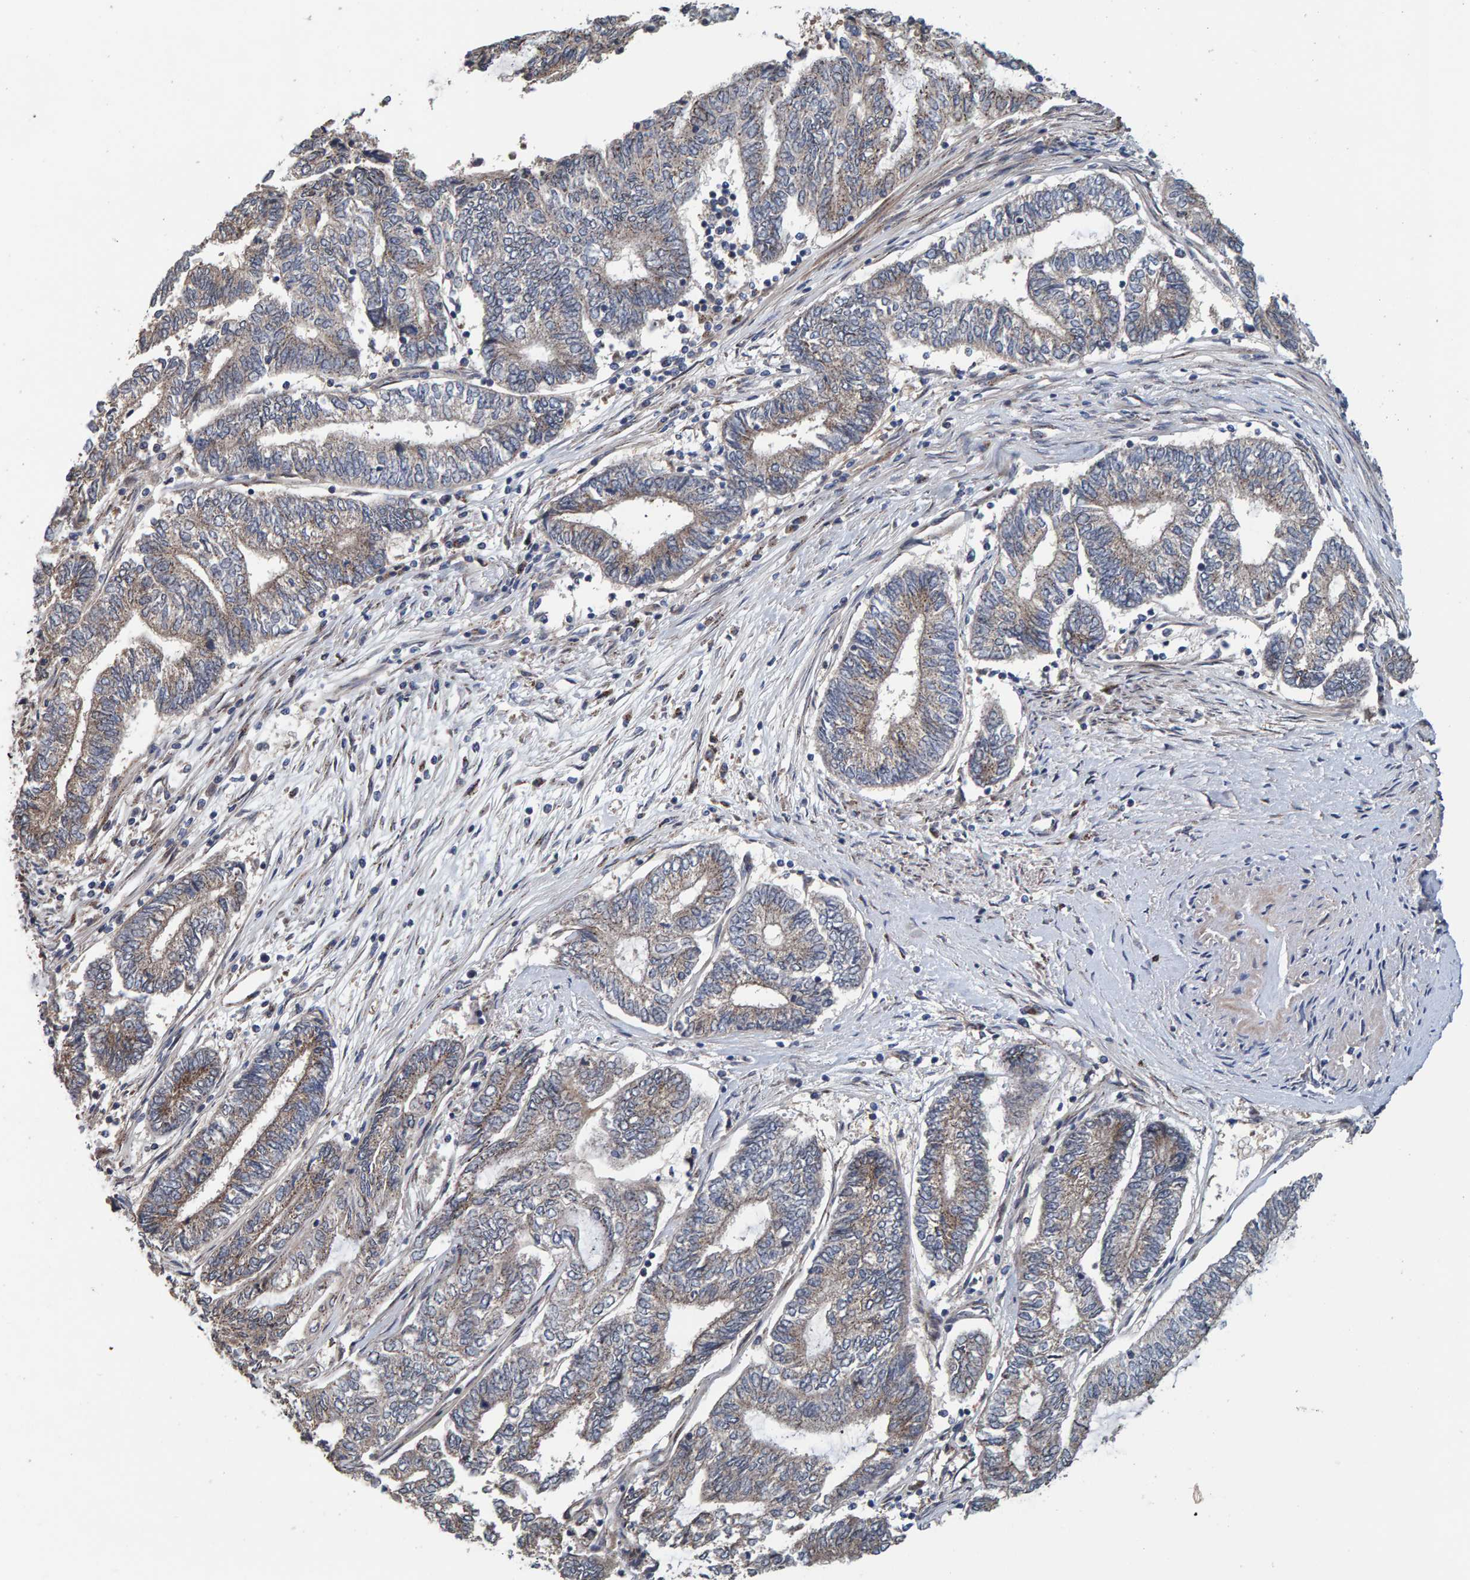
{"staining": {"intensity": "weak", "quantity": "25%-75%", "location": "cytoplasmic/membranous"}, "tissue": "endometrial cancer", "cell_type": "Tumor cells", "image_type": "cancer", "snomed": [{"axis": "morphology", "description": "Adenocarcinoma, NOS"}, {"axis": "topography", "description": "Uterus"}, {"axis": "topography", "description": "Endometrium"}], "caption": "Endometrial cancer (adenocarcinoma) stained for a protein demonstrates weak cytoplasmic/membranous positivity in tumor cells.", "gene": "CCDC25", "patient": {"sex": "female", "age": 70}}